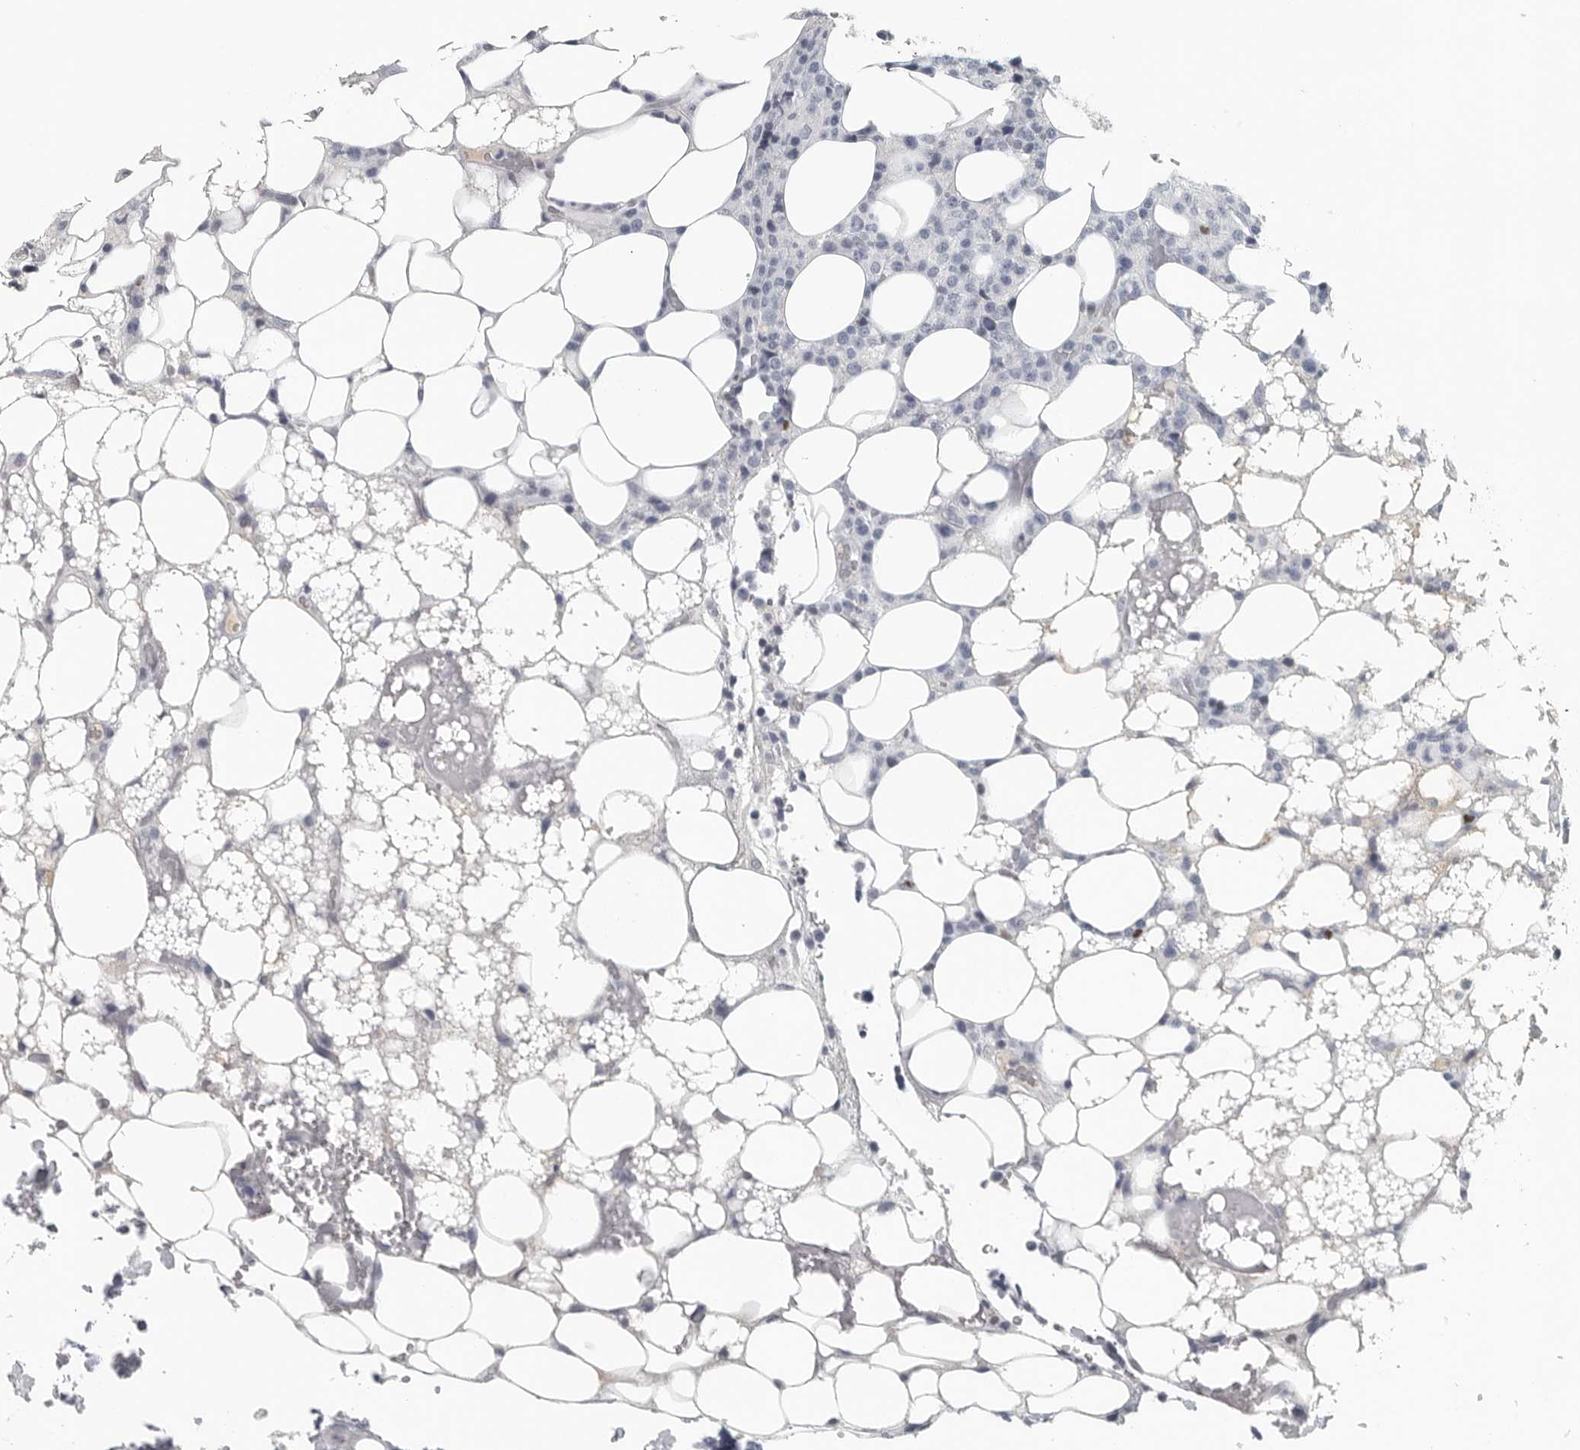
{"staining": {"intensity": "negative", "quantity": "none", "location": "none"}, "tissue": "lymphoma", "cell_type": "Tumor cells", "image_type": "cancer", "snomed": [{"axis": "morphology", "description": "Malignant lymphoma, non-Hodgkin's type, High grade"}, {"axis": "topography", "description": "Lymph node"}], "caption": "Tumor cells show no significant protein expression in malignant lymphoma, non-Hodgkin's type (high-grade).", "gene": "SATB2", "patient": {"sex": "male", "age": 13}}